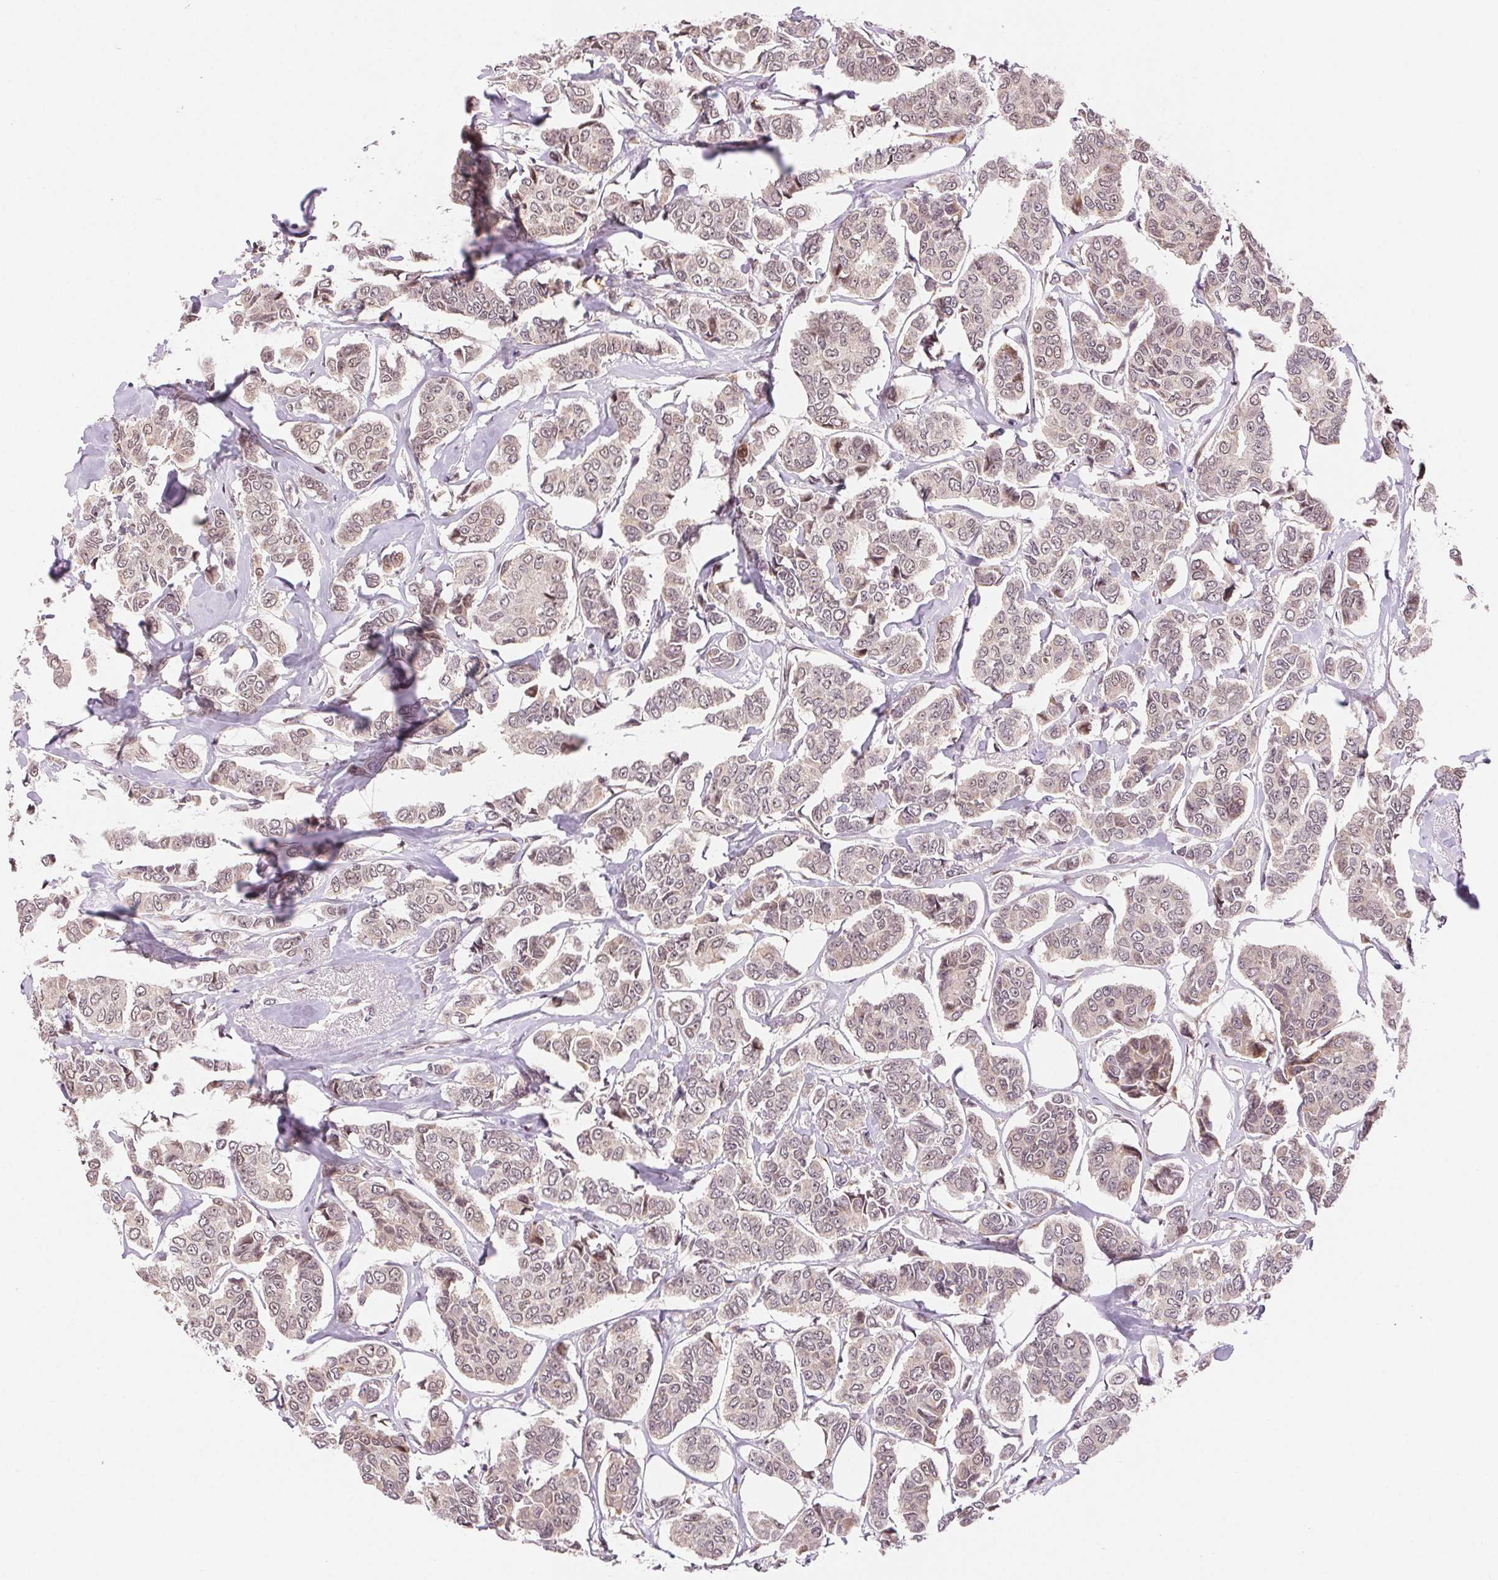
{"staining": {"intensity": "weak", "quantity": "25%-75%", "location": "cytoplasmic/membranous,nuclear"}, "tissue": "breast cancer", "cell_type": "Tumor cells", "image_type": "cancer", "snomed": [{"axis": "morphology", "description": "Duct carcinoma"}, {"axis": "topography", "description": "Breast"}], "caption": "Immunohistochemical staining of breast cancer (infiltrating ductal carcinoma) exhibits low levels of weak cytoplasmic/membranous and nuclear protein expression in about 25%-75% of tumor cells.", "gene": "GRHL3", "patient": {"sex": "female", "age": 94}}